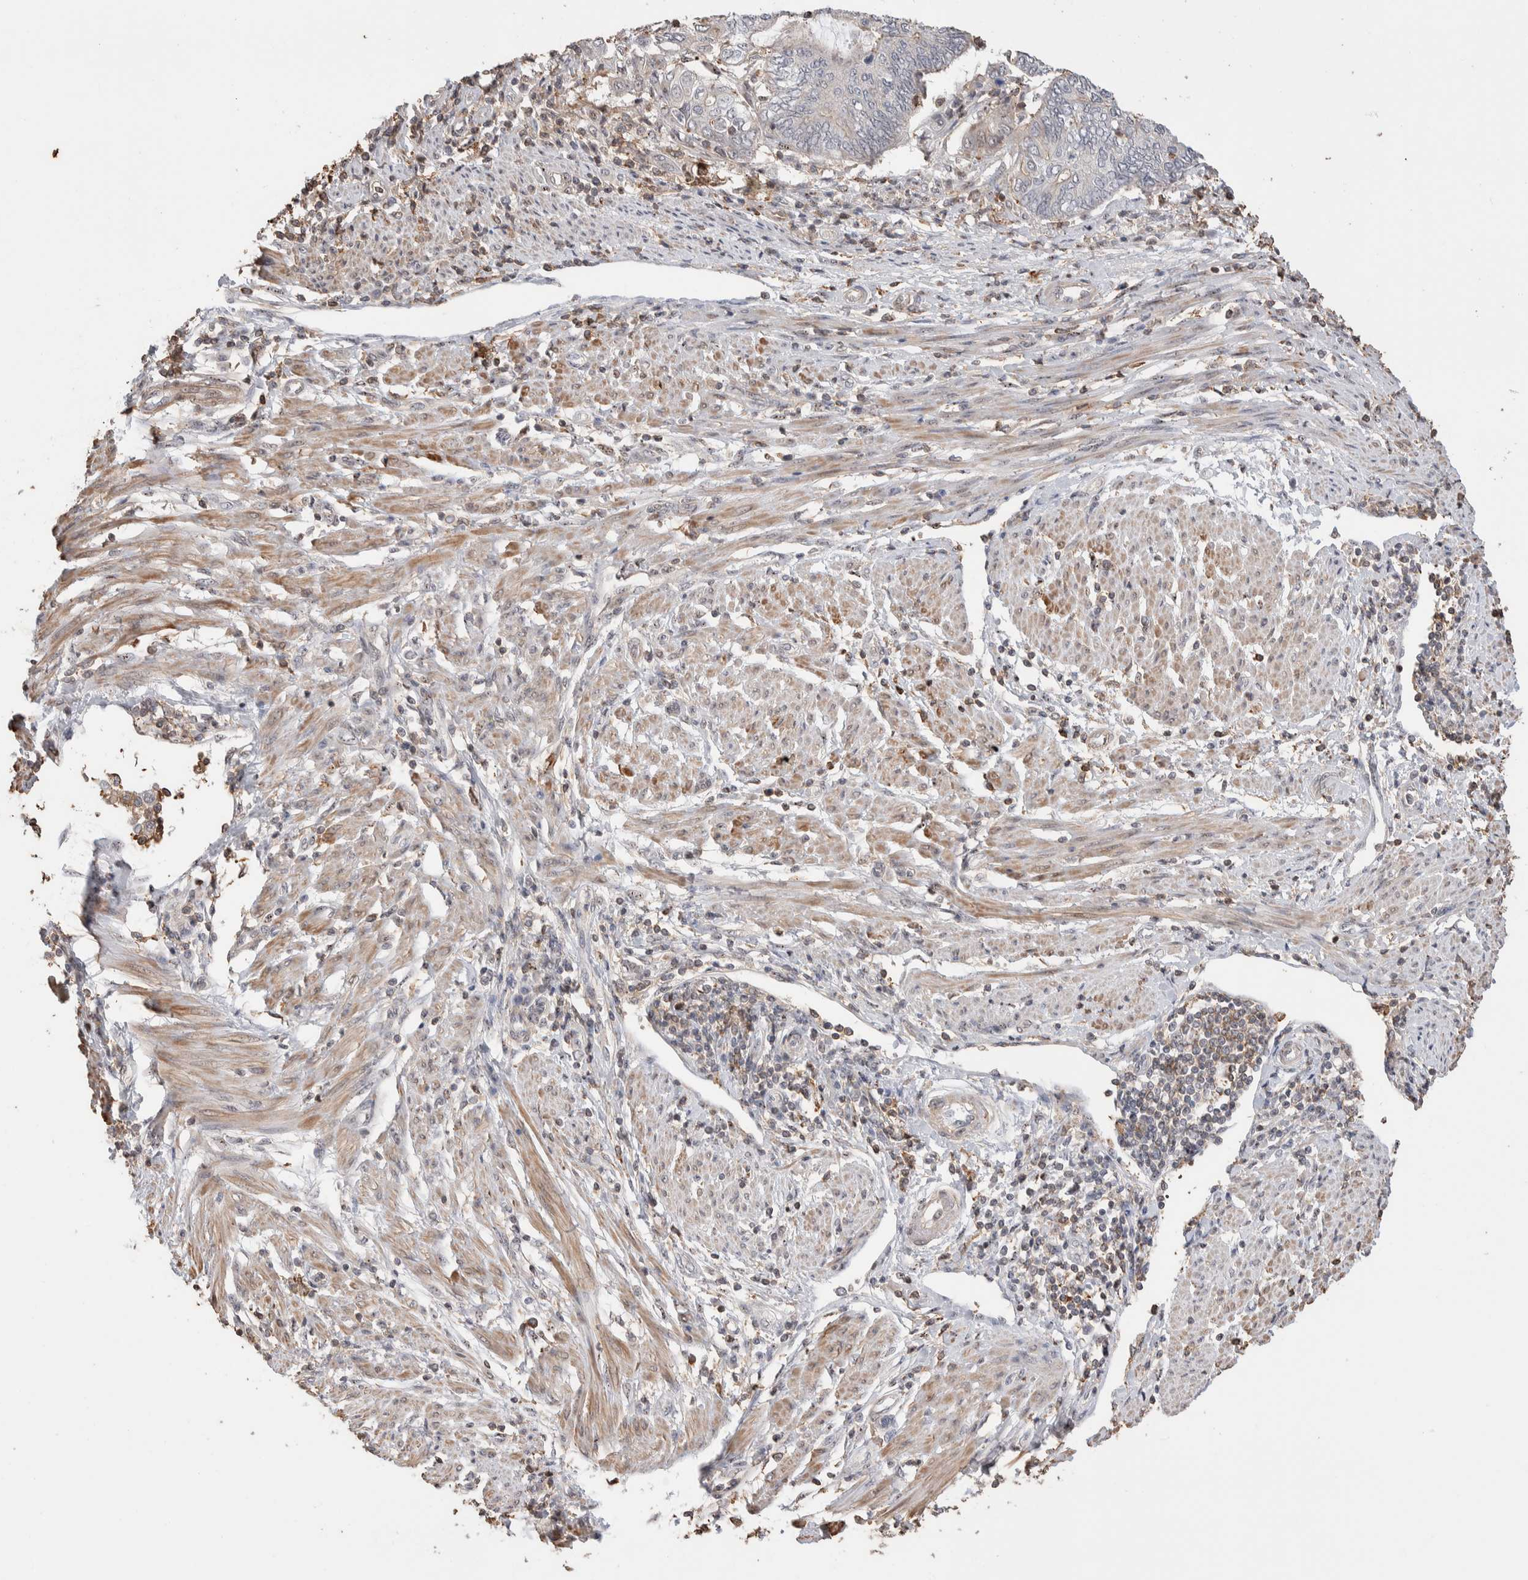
{"staining": {"intensity": "negative", "quantity": "none", "location": "none"}, "tissue": "endometrial cancer", "cell_type": "Tumor cells", "image_type": "cancer", "snomed": [{"axis": "morphology", "description": "Adenocarcinoma, NOS"}, {"axis": "topography", "description": "Uterus"}, {"axis": "topography", "description": "Endometrium"}], "caption": "Immunohistochemistry histopathology image of neoplastic tissue: endometrial cancer (adenocarcinoma) stained with DAB reveals no significant protein expression in tumor cells.", "gene": "ZNF704", "patient": {"sex": "female", "age": 70}}